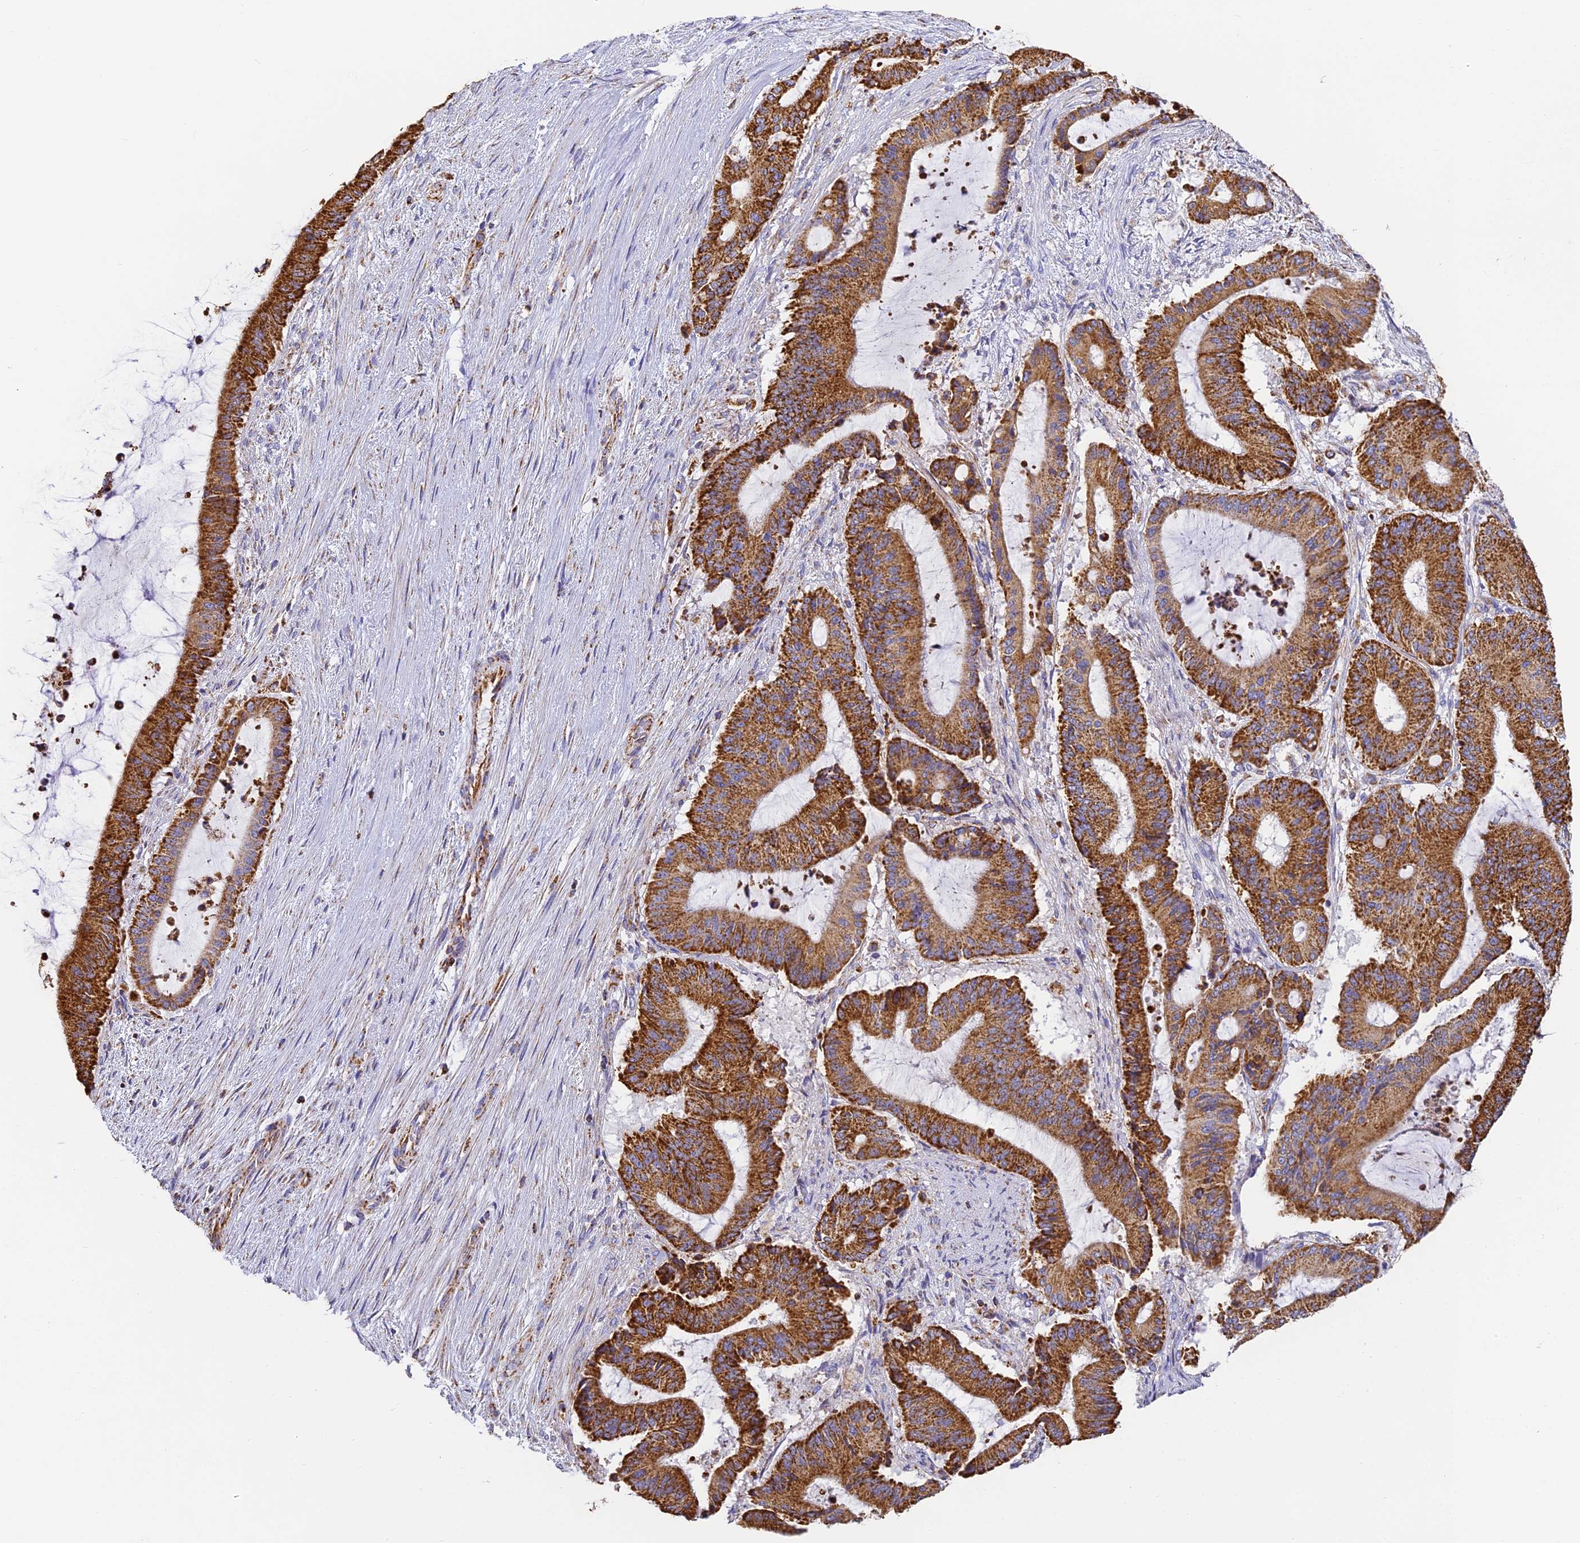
{"staining": {"intensity": "strong", "quantity": ">75%", "location": "cytoplasmic/membranous"}, "tissue": "liver cancer", "cell_type": "Tumor cells", "image_type": "cancer", "snomed": [{"axis": "morphology", "description": "Normal tissue, NOS"}, {"axis": "morphology", "description": "Cholangiocarcinoma"}, {"axis": "topography", "description": "Liver"}, {"axis": "topography", "description": "Peripheral nerve tissue"}], "caption": "A brown stain labels strong cytoplasmic/membranous staining of a protein in liver cancer tumor cells.", "gene": "COX6C", "patient": {"sex": "female", "age": 73}}